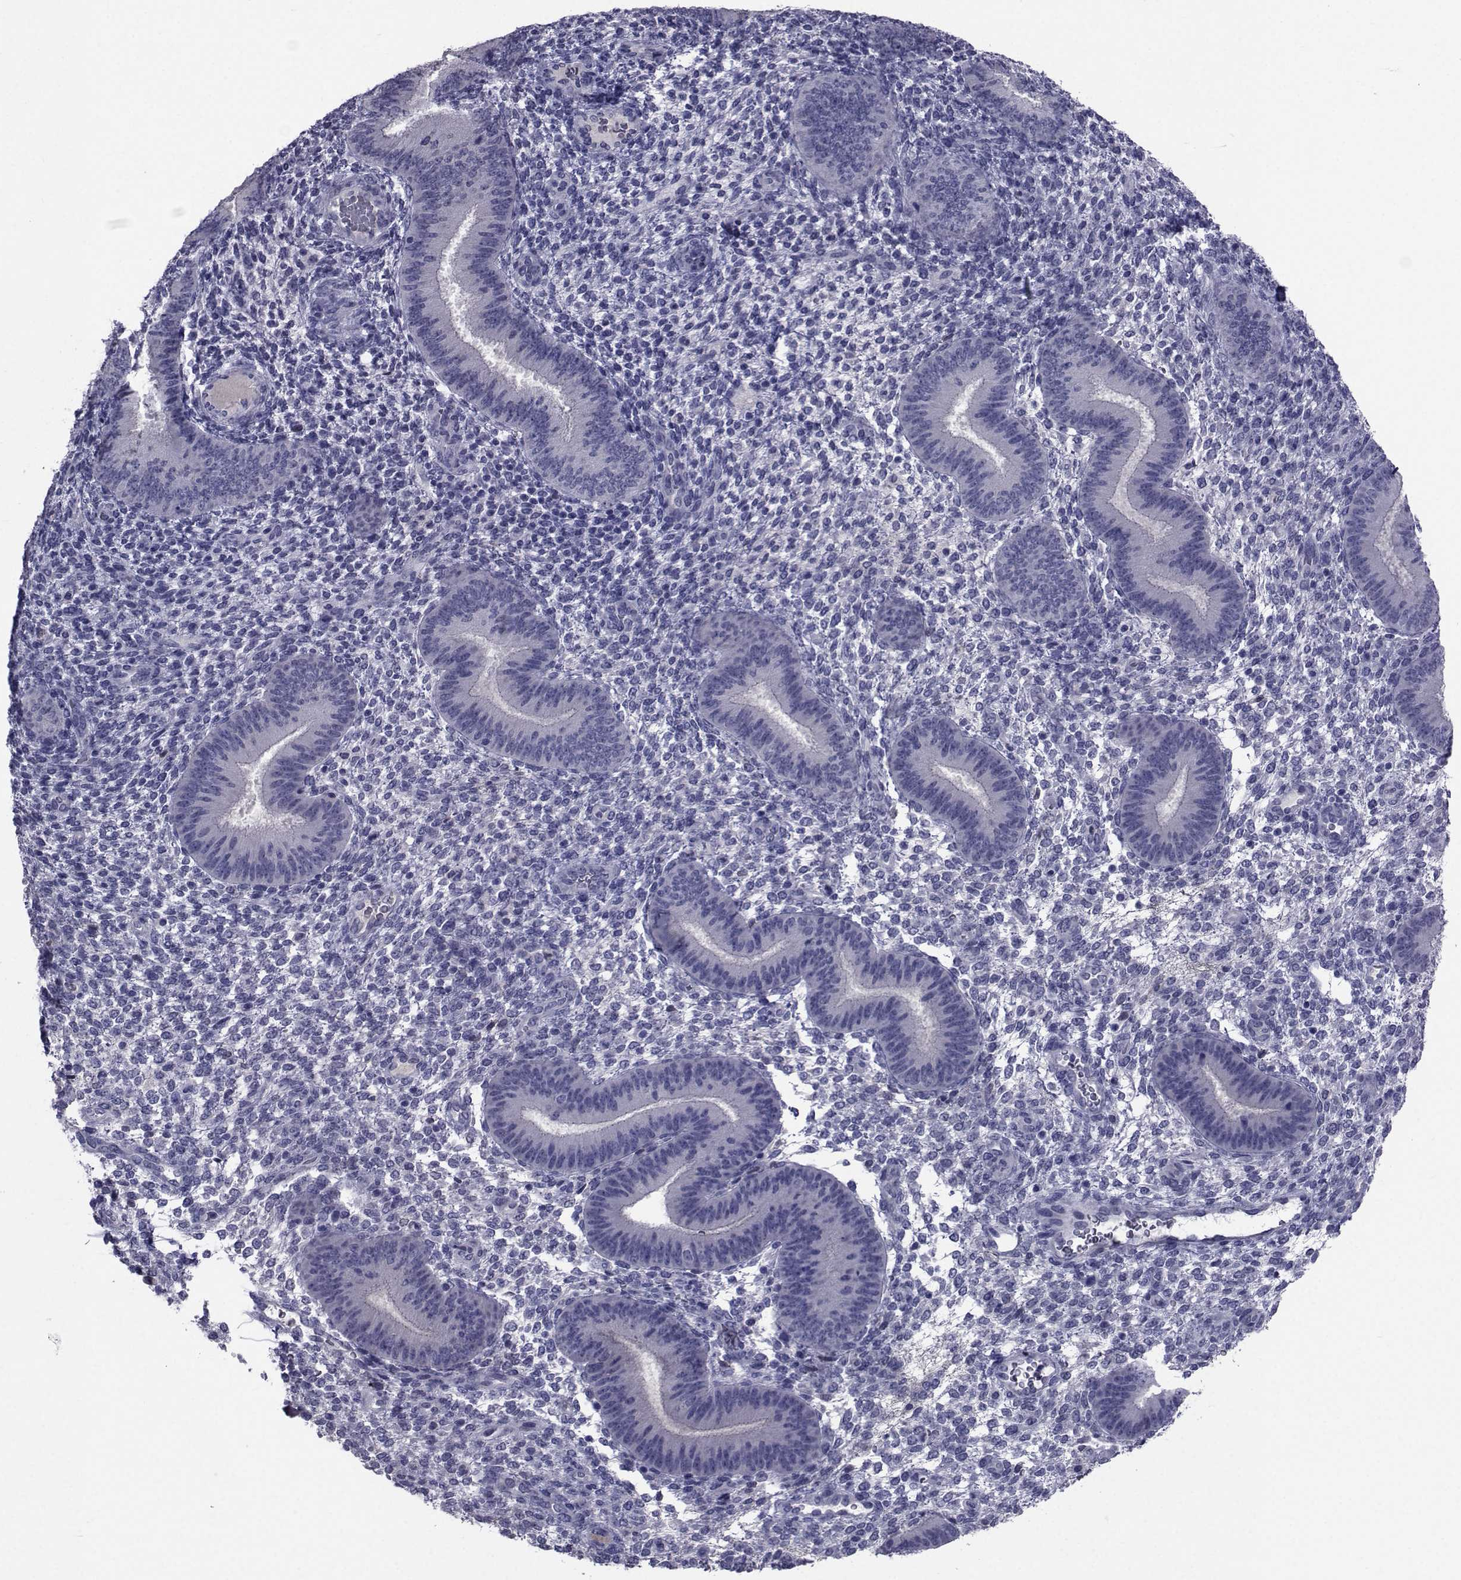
{"staining": {"intensity": "negative", "quantity": "none", "location": "none"}, "tissue": "endometrium", "cell_type": "Cells in endometrial stroma", "image_type": "normal", "snomed": [{"axis": "morphology", "description": "Normal tissue, NOS"}, {"axis": "topography", "description": "Endometrium"}], "caption": "Endometrium was stained to show a protein in brown. There is no significant positivity in cells in endometrial stroma. Brightfield microscopy of immunohistochemistry stained with DAB (3,3'-diaminobenzidine) (brown) and hematoxylin (blue), captured at high magnification.", "gene": "SEMA5B", "patient": {"sex": "female", "age": 39}}